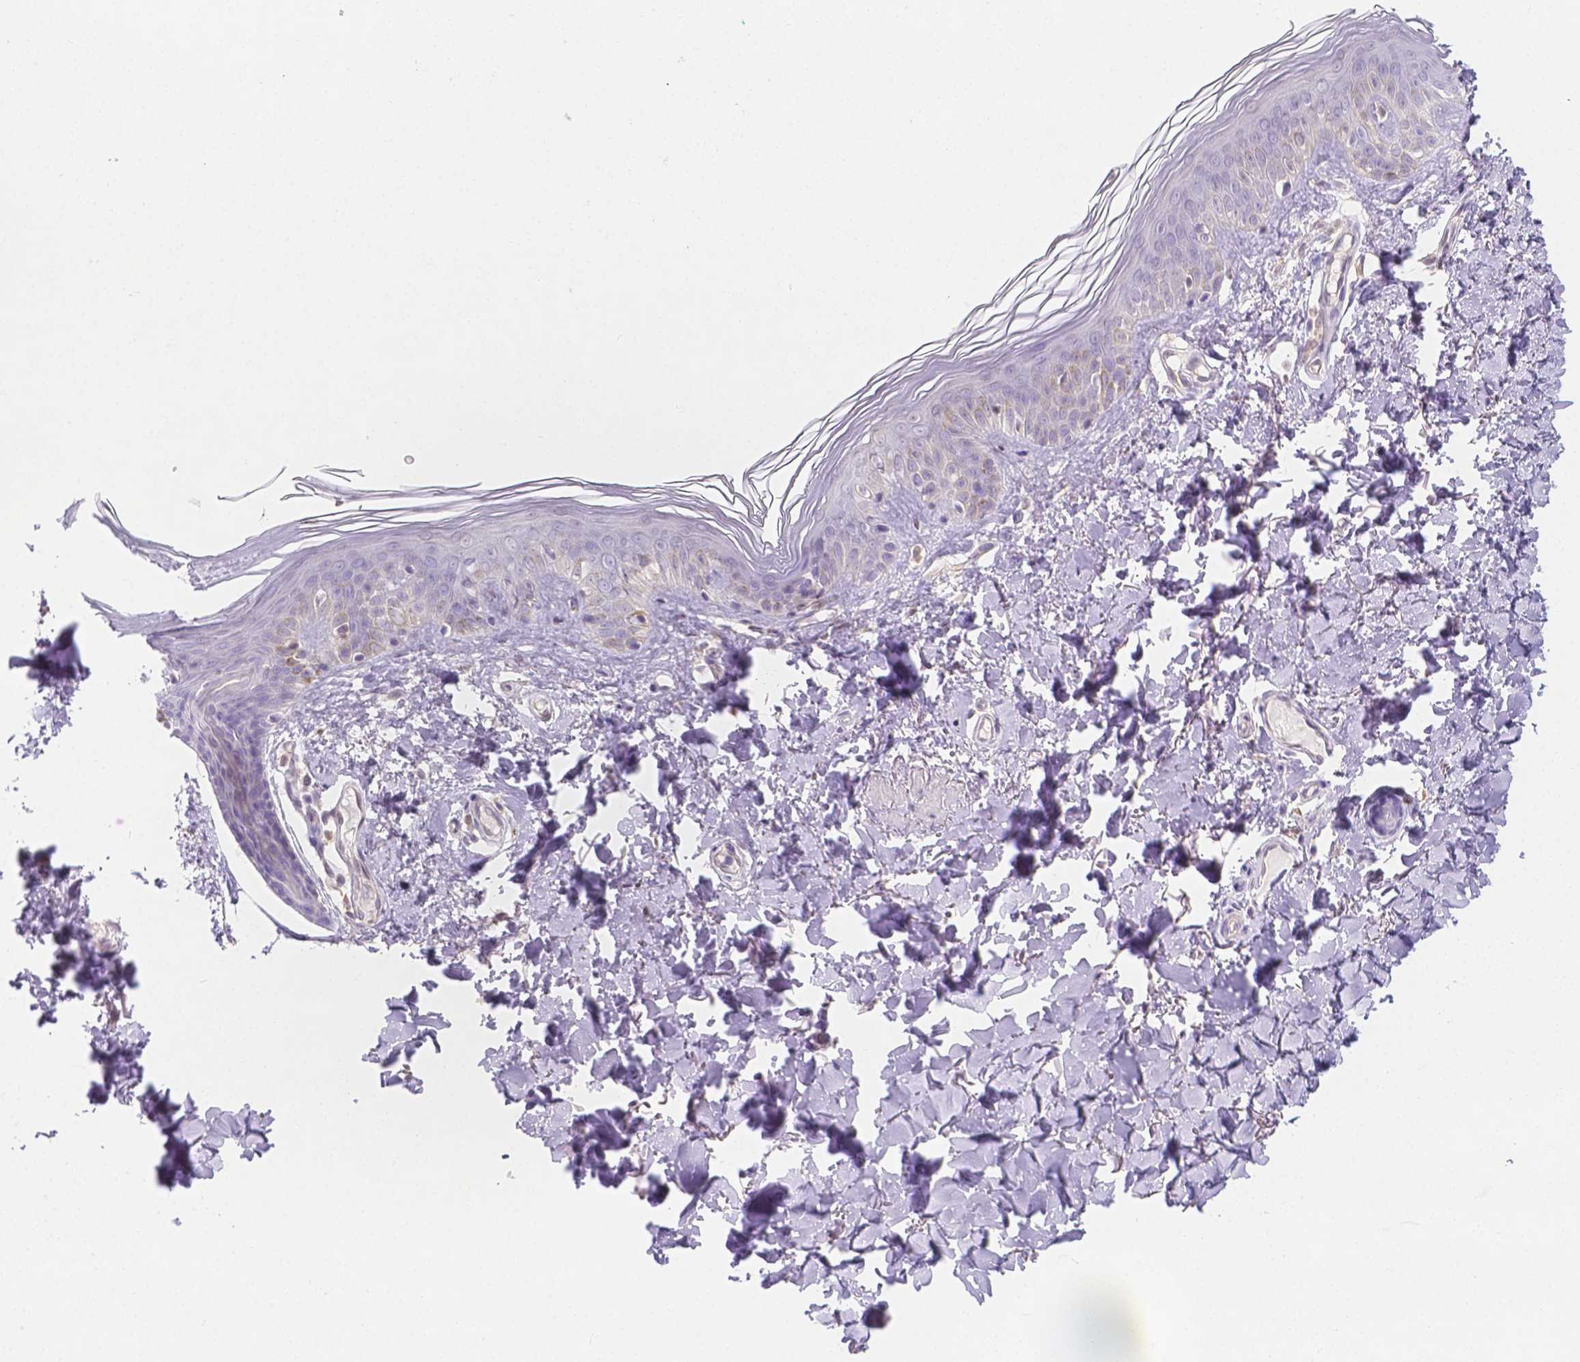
{"staining": {"intensity": "negative", "quantity": "none", "location": "none"}, "tissue": "skin", "cell_type": "Fibroblasts", "image_type": "normal", "snomed": [{"axis": "morphology", "description": "Normal tissue, NOS"}, {"axis": "topography", "description": "Skin"}, {"axis": "topography", "description": "Peripheral nerve tissue"}], "caption": "The image exhibits no staining of fibroblasts in benign skin. (DAB IHC, high magnification).", "gene": "SGTB", "patient": {"sex": "female", "age": 45}}